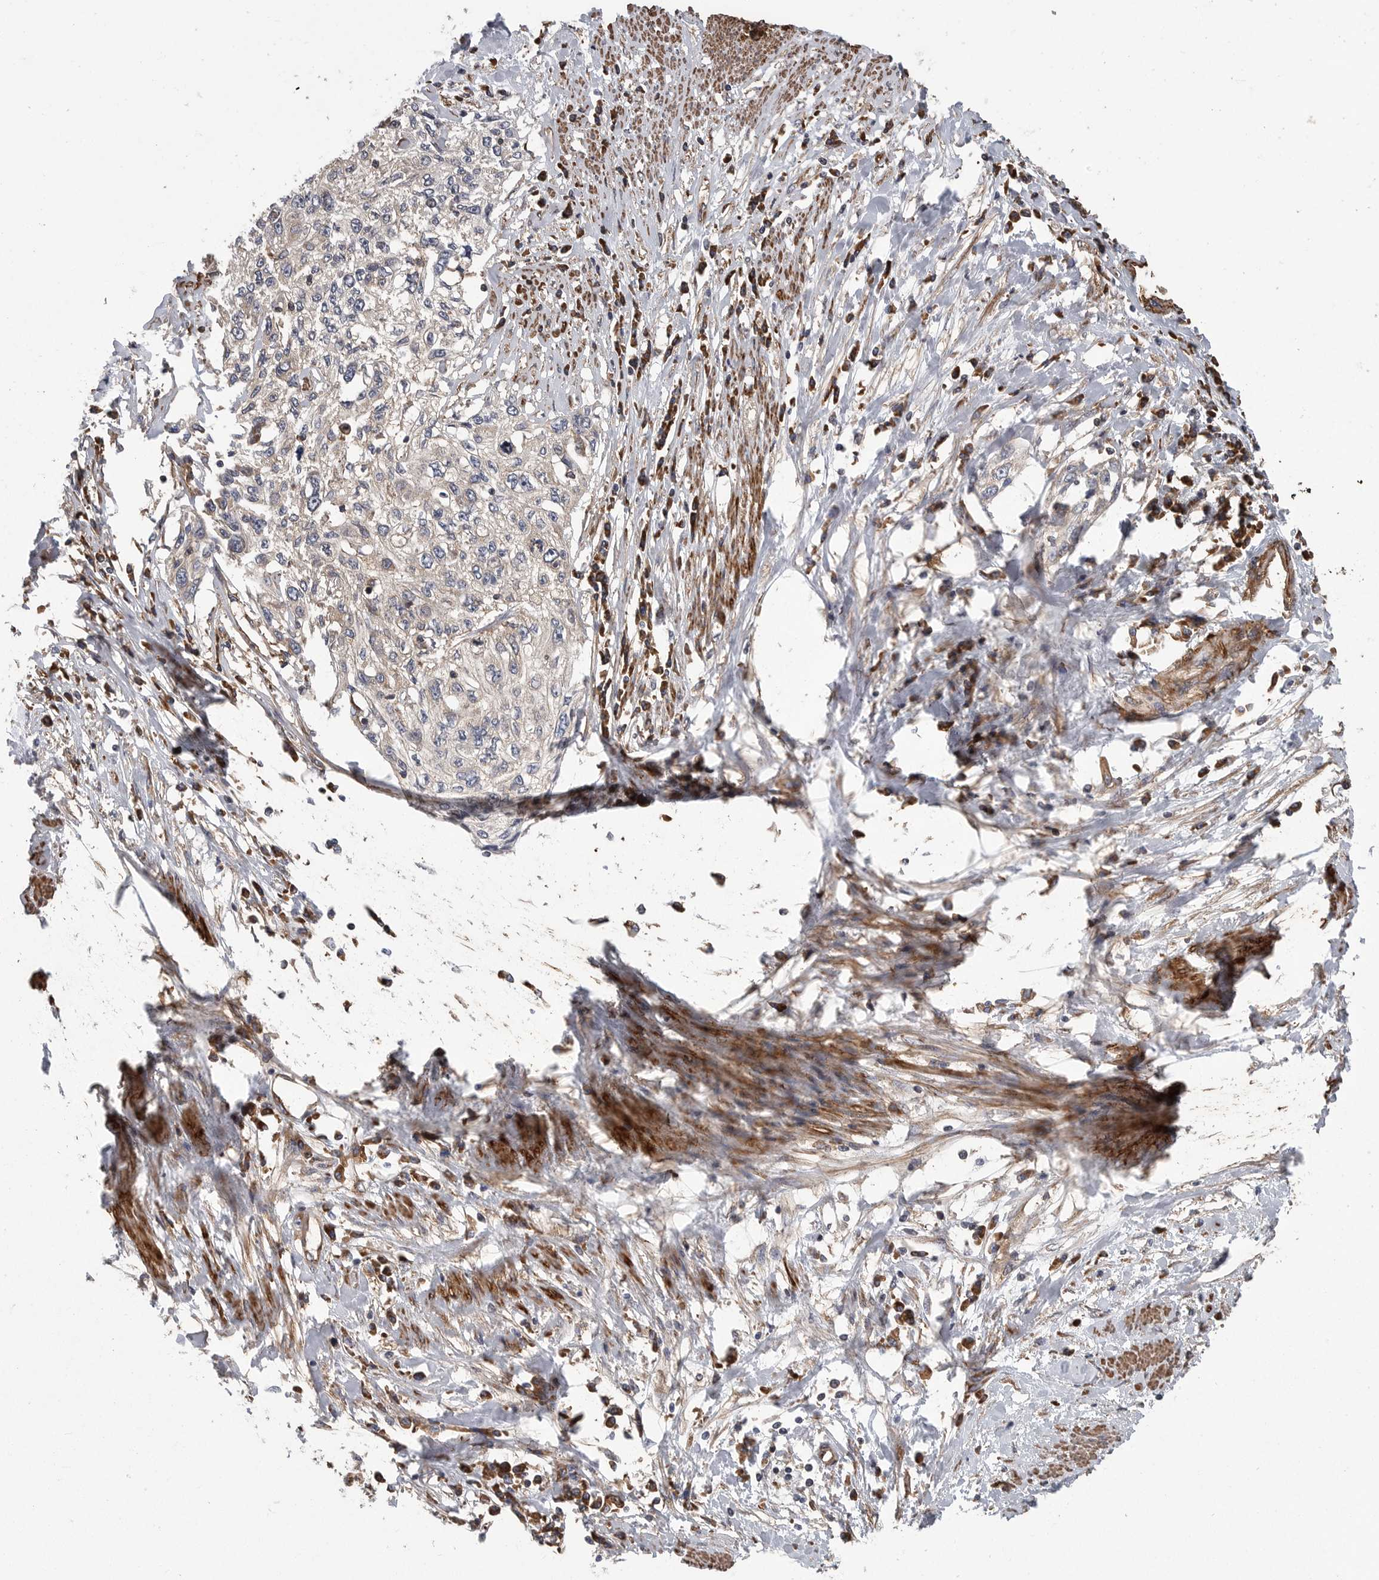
{"staining": {"intensity": "weak", "quantity": "<25%", "location": "cytoplasmic/membranous"}, "tissue": "cervical cancer", "cell_type": "Tumor cells", "image_type": "cancer", "snomed": [{"axis": "morphology", "description": "Squamous cell carcinoma, NOS"}, {"axis": "topography", "description": "Cervix"}], "caption": "Micrograph shows no significant protein expression in tumor cells of cervical squamous cell carcinoma.", "gene": "OXR1", "patient": {"sex": "female", "age": 57}}